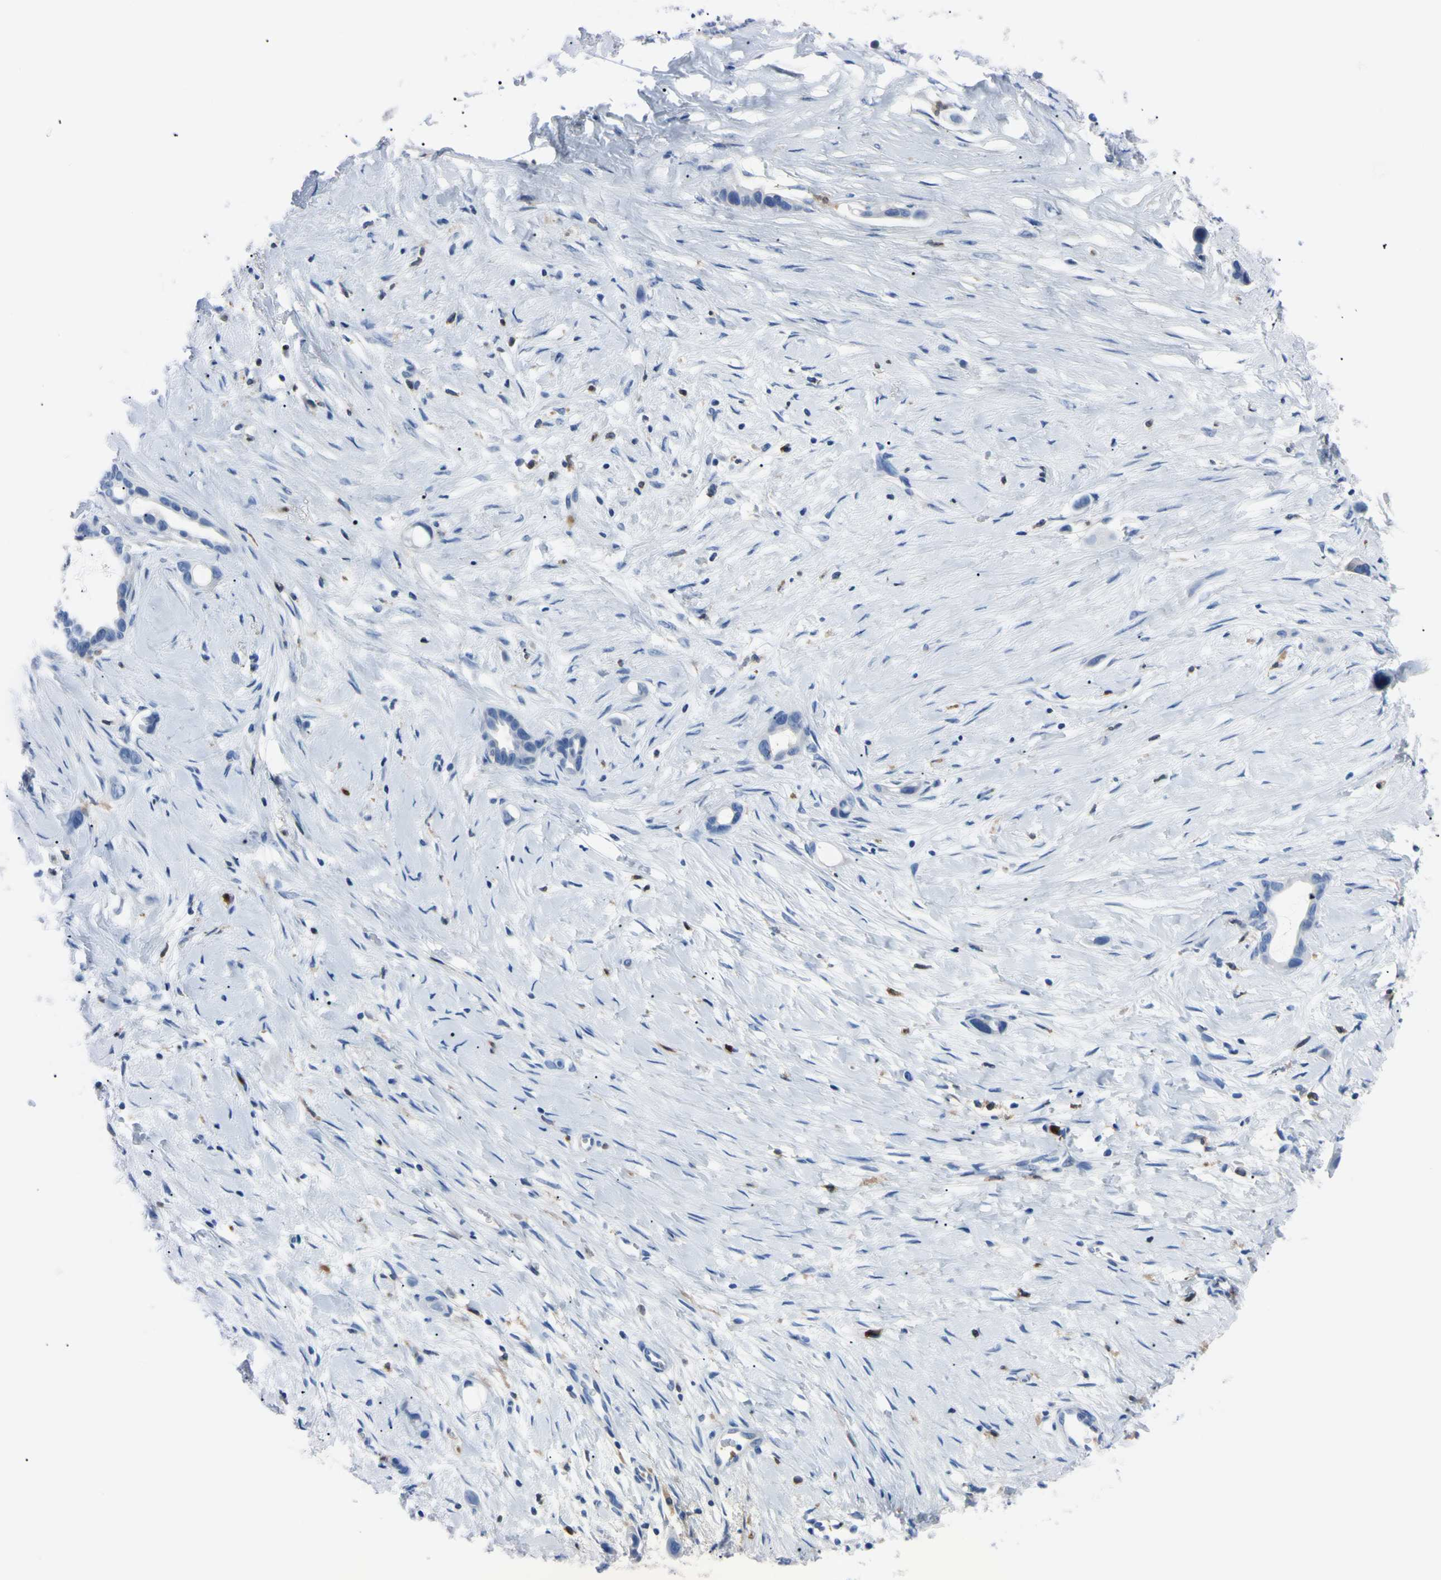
{"staining": {"intensity": "negative", "quantity": "none", "location": "none"}, "tissue": "liver cancer", "cell_type": "Tumor cells", "image_type": "cancer", "snomed": [{"axis": "morphology", "description": "Cholangiocarcinoma"}, {"axis": "topography", "description": "Liver"}], "caption": "Immunohistochemical staining of human liver cholangiocarcinoma demonstrates no significant expression in tumor cells.", "gene": "NCF4", "patient": {"sex": "female", "age": 65}}